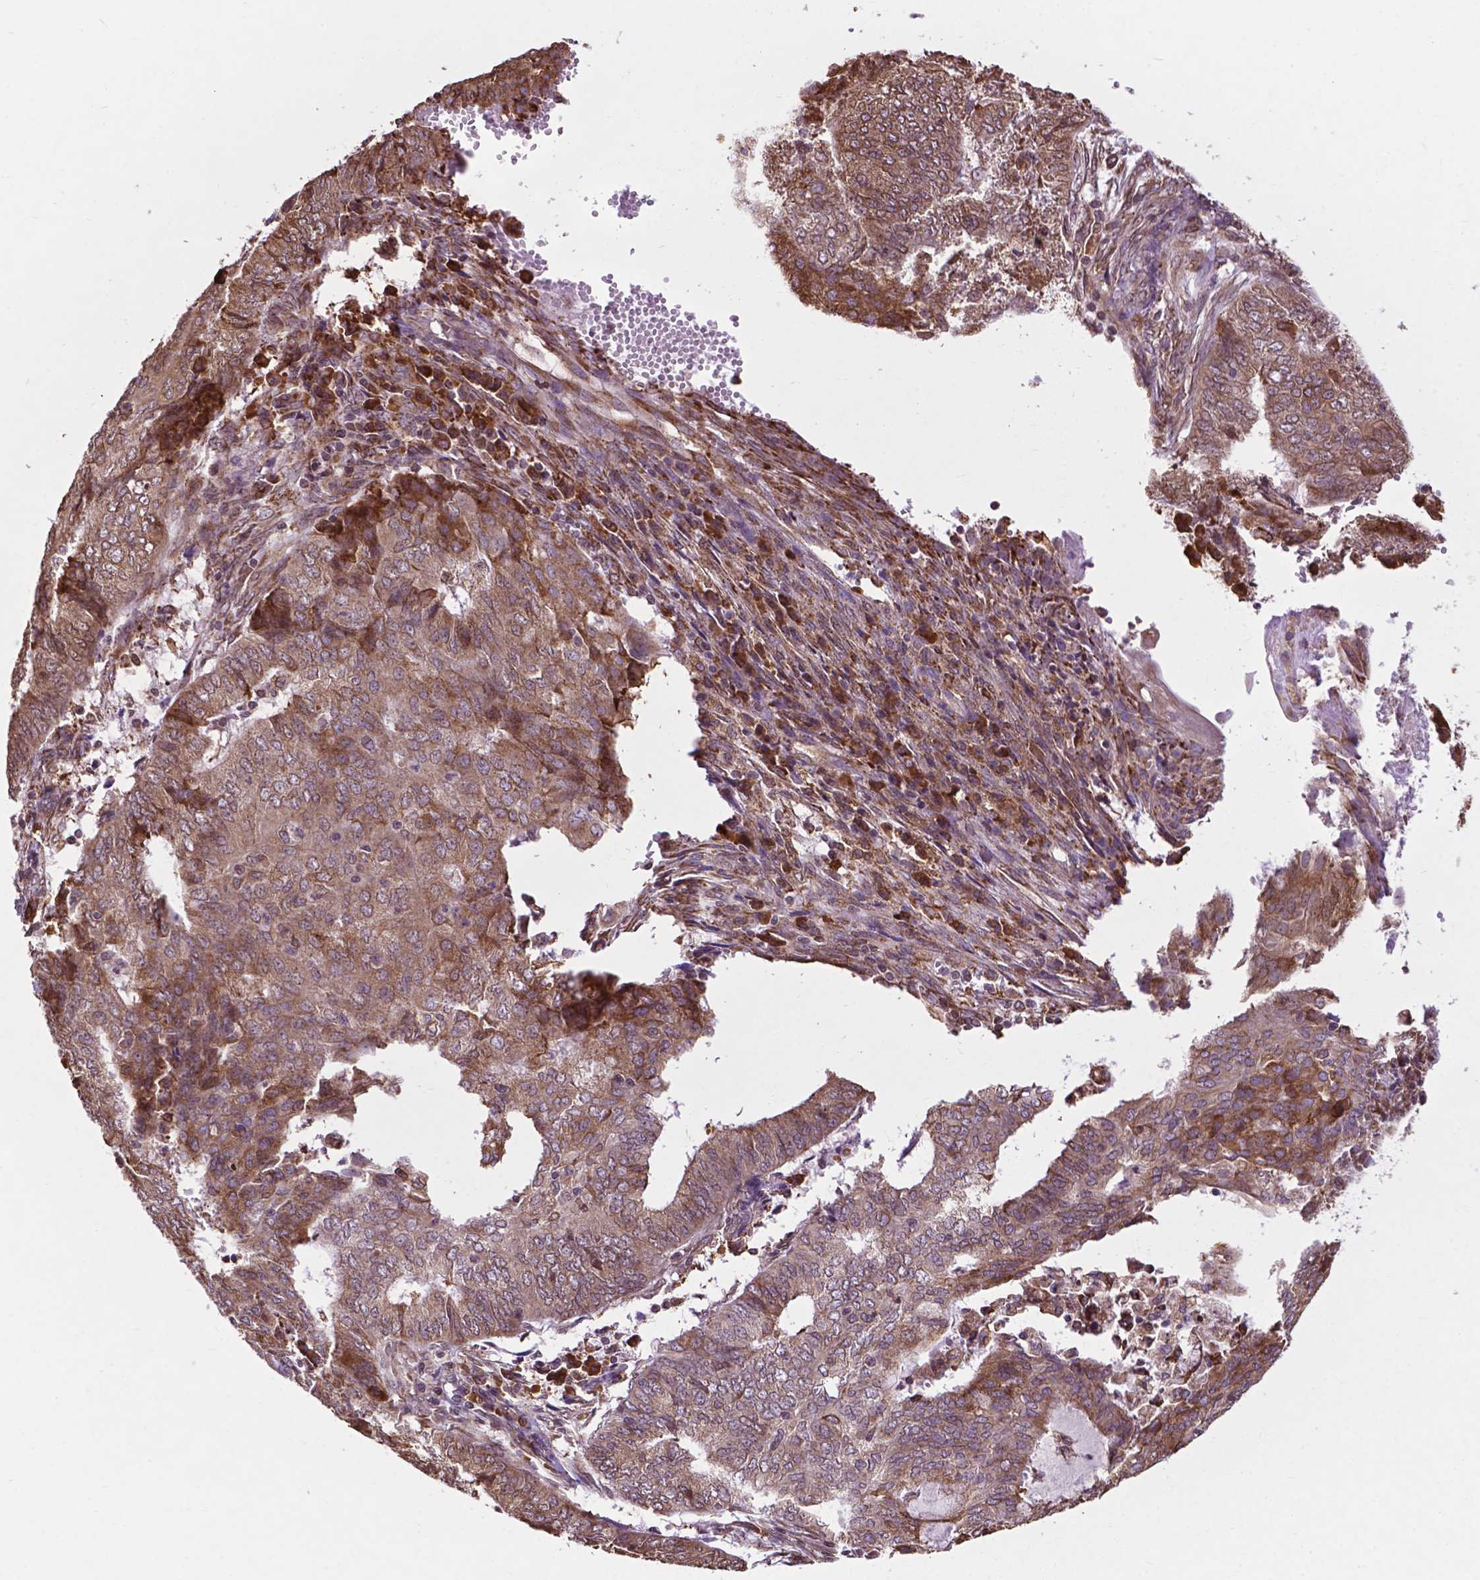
{"staining": {"intensity": "weak", "quantity": "25%-75%", "location": "cytoplasmic/membranous"}, "tissue": "endometrial cancer", "cell_type": "Tumor cells", "image_type": "cancer", "snomed": [{"axis": "morphology", "description": "Adenocarcinoma, NOS"}, {"axis": "topography", "description": "Endometrium"}], "caption": "Brown immunohistochemical staining in endometrial cancer demonstrates weak cytoplasmic/membranous expression in about 25%-75% of tumor cells.", "gene": "GANAB", "patient": {"sex": "female", "age": 62}}